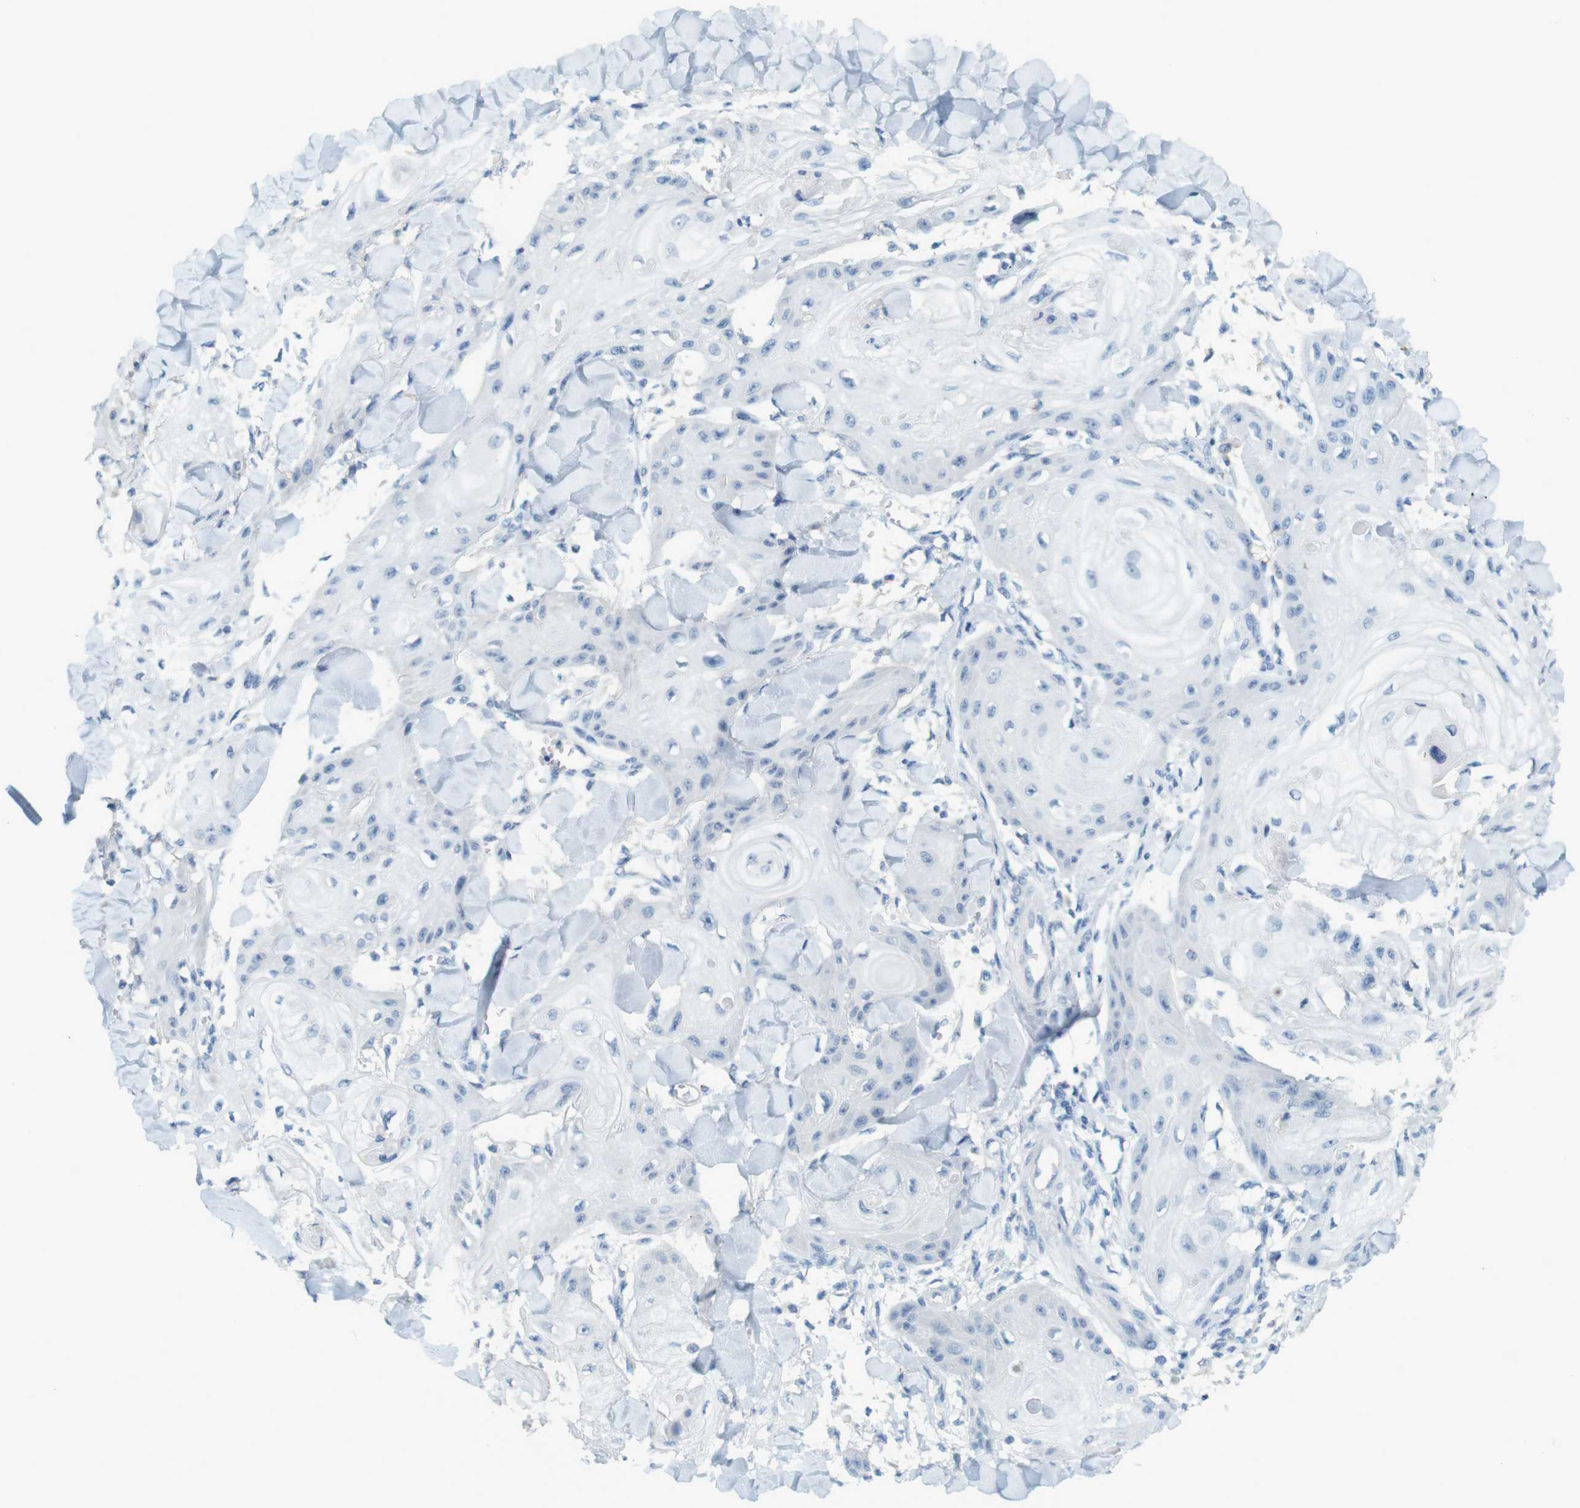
{"staining": {"intensity": "negative", "quantity": "none", "location": "none"}, "tissue": "skin cancer", "cell_type": "Tumor cells", "image_type": "cancer", "snomed": [{"axis": "morphology", "description": "Squamous cell carcinoma, NOS"}, {"axis": "topography", "description": "Skin"}], "caption": "This image is of skin cancer stained with immunohistochemistry to label a protein in brown with the nuclei are counter-stained blue. There is no staining in tumor cells. Brightfield microscopy of IHC stained with DAB (brown) and hematoxylin (blue), captured at high magnification.", "gene": "LRRK2", "patient": {"sex": "male", "age": 74}}